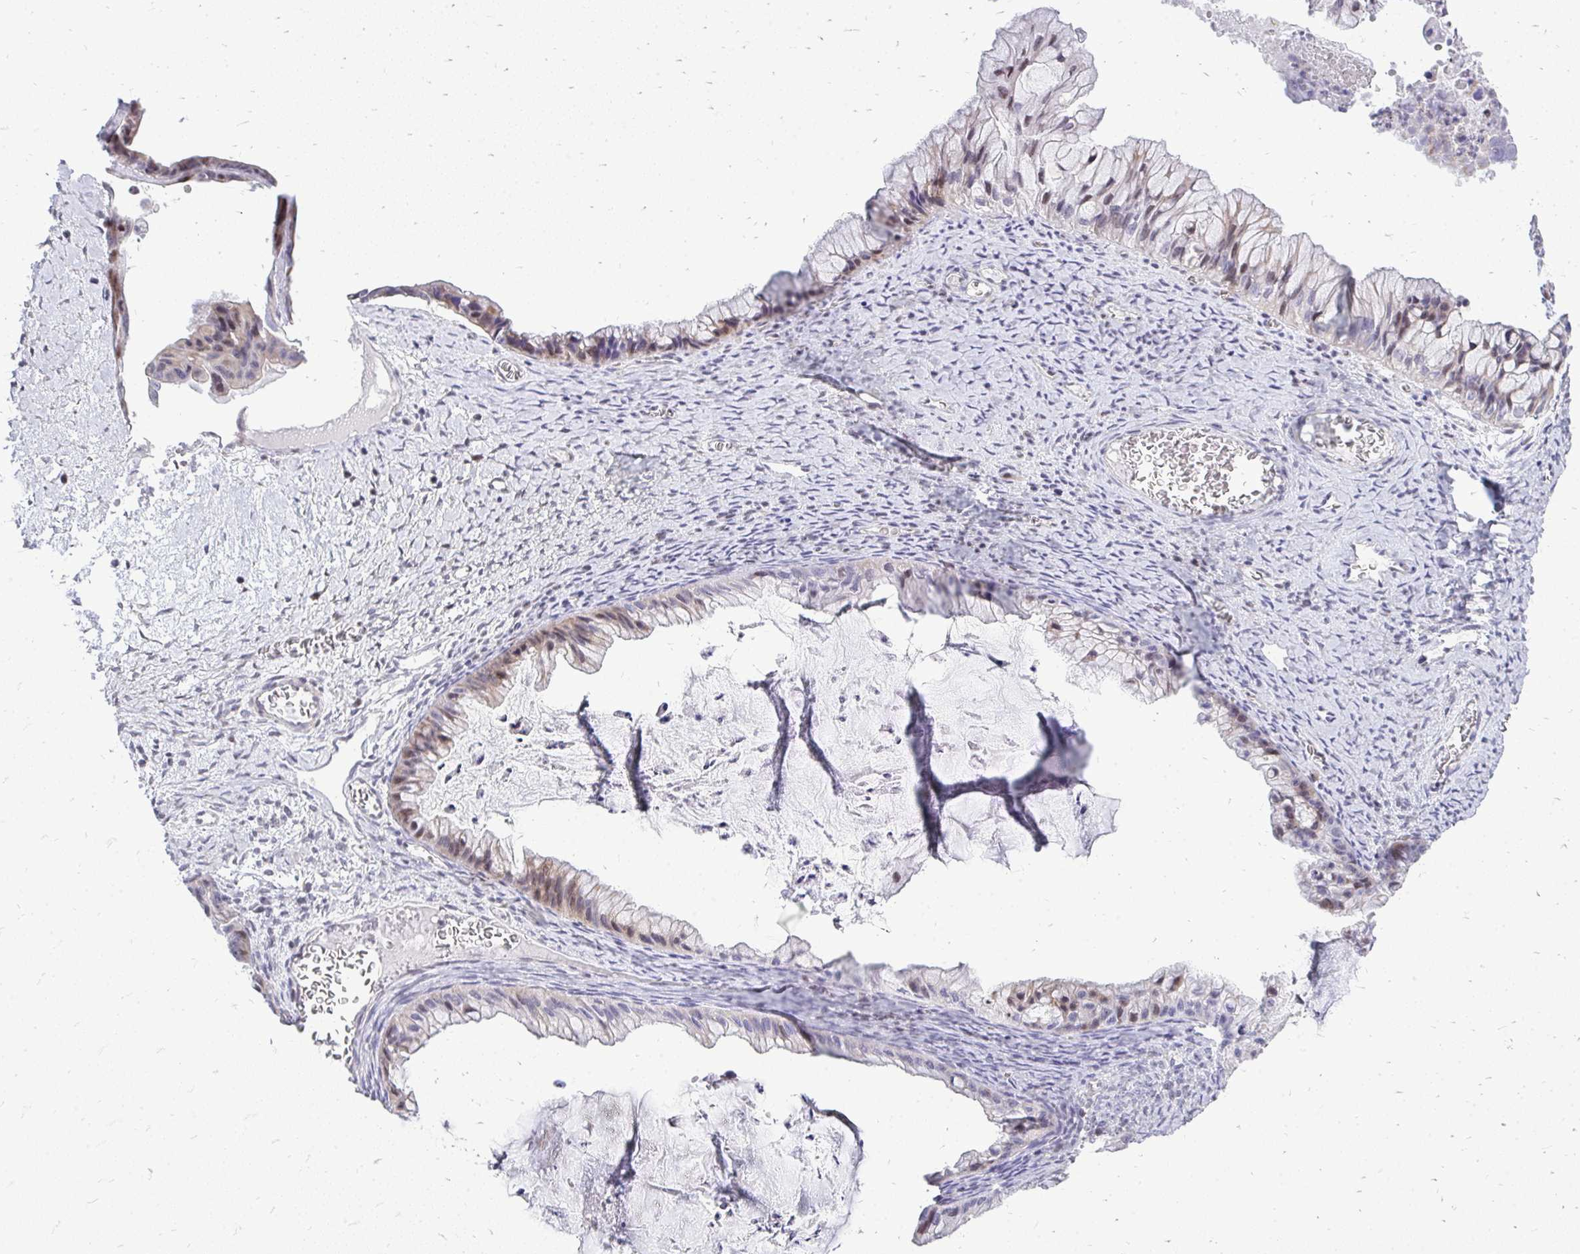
{"staining": {"intensity": "moderate", "quantity": "<25%", "location": "cytoplasmic/membranous,nuclear"}, "tissue": "ovarian cancer", "cell_type": "Tumor cells", "image_type": "cancer", "snomed": [{"axis": "morphology", "description": "Cystadenocarcinoma, mucinous, NOS"}, {"axis": "topography", "description": "Ovary"}], "caption": "The micrograph shows immunohistochemical staining of ovarian mucinous cystadenocarcinoma. There is moderate cytoplasmic/membranous and nuclear positivity is seen in about <25% of tumor cells.", "gene": "OR8D1", "patient": {"sex": "female", "age": 72}}